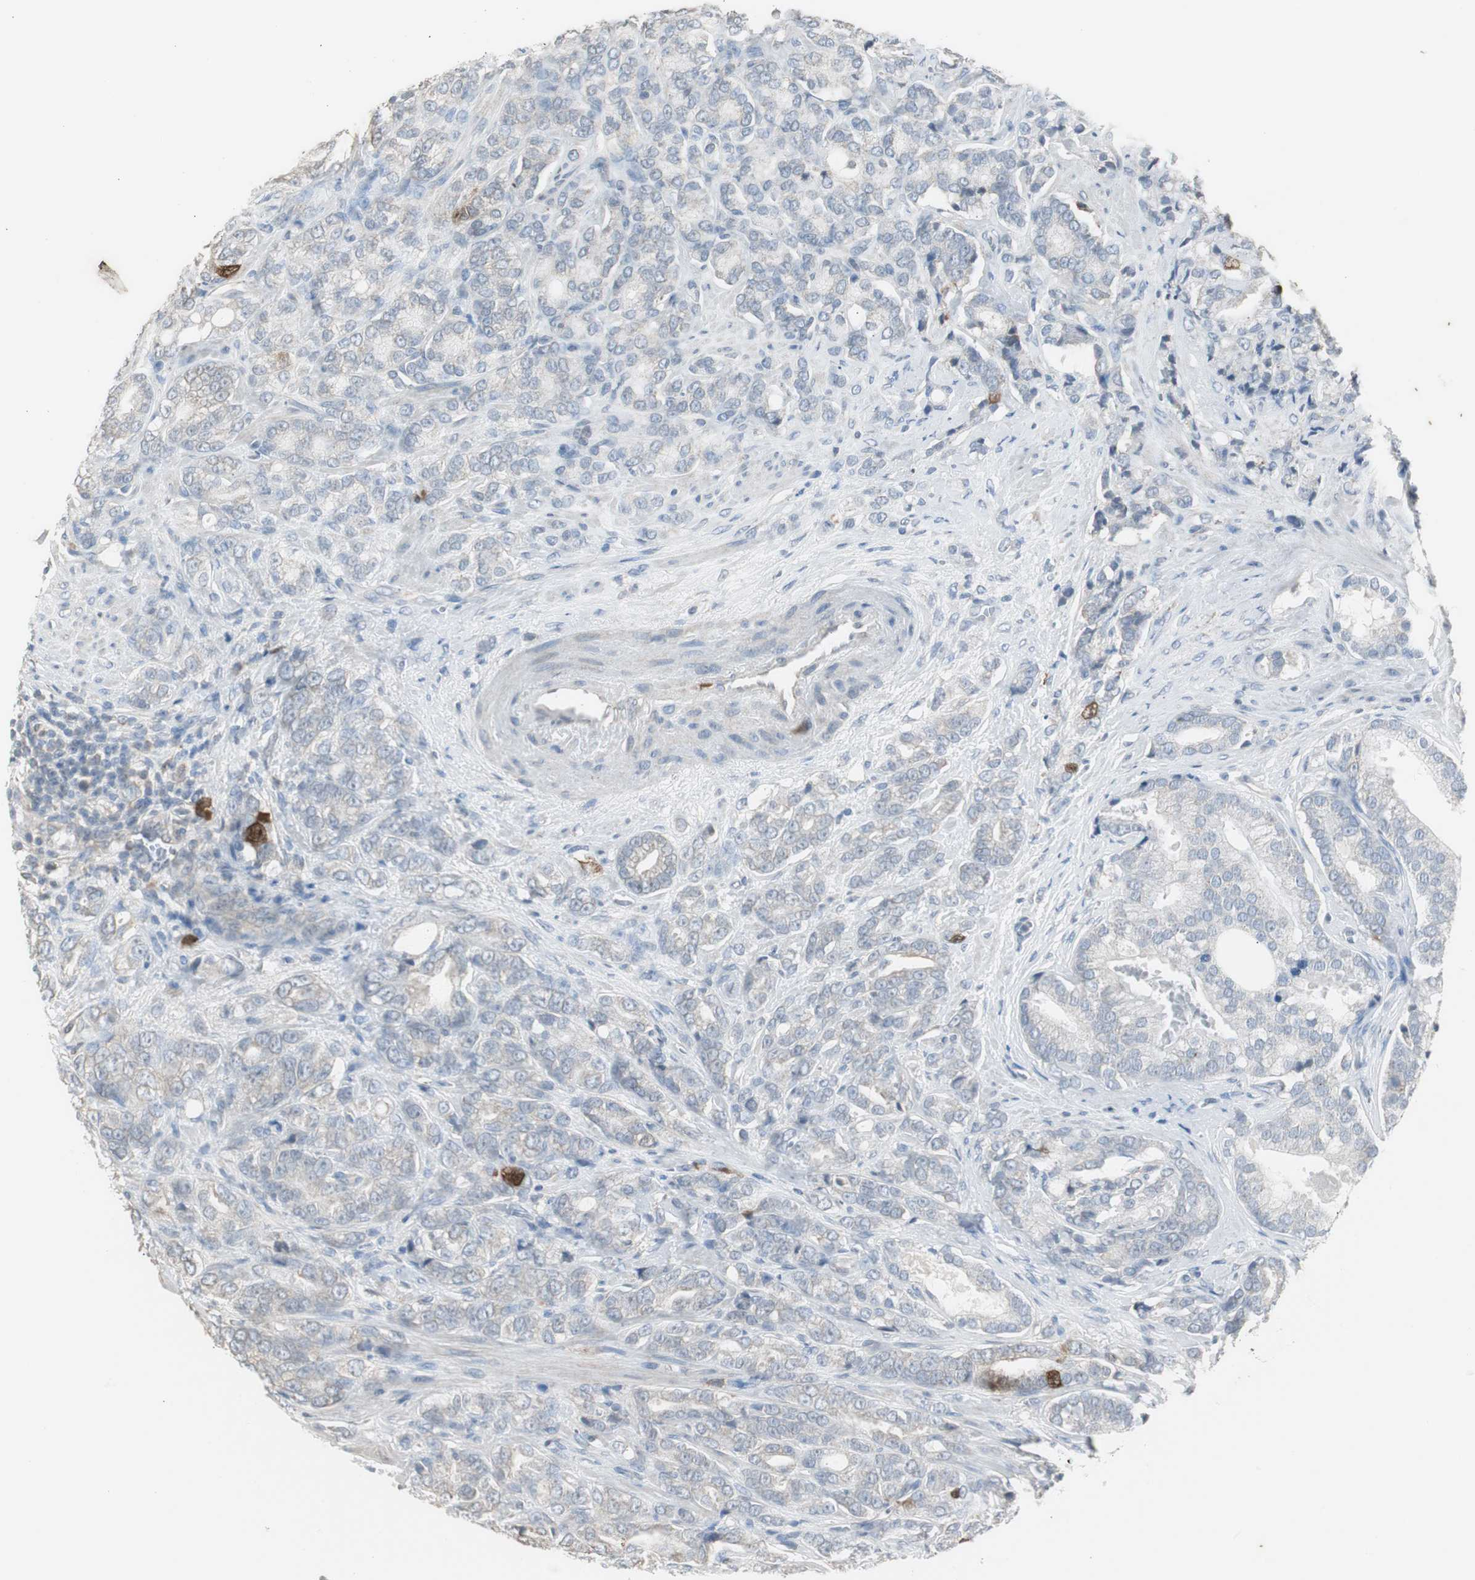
{"staining": {"intensity": "negative", "quantity": "none", "location": "none"}, "tissue": "prostate cancer", "cell_type": "Tumor cells", "image_type": "cancer", "snomed": [{"axis": "morphology", "description": "Adenocarcinoma, Low grade"}, {"axis": "topography", "description": "Prostate"}], "caption": "Immunohistochemical staining of prostate cancer shows no significant expression in tumor cells.", "gene": "TK1", "patient": {"sex": "male", "age": 58}}